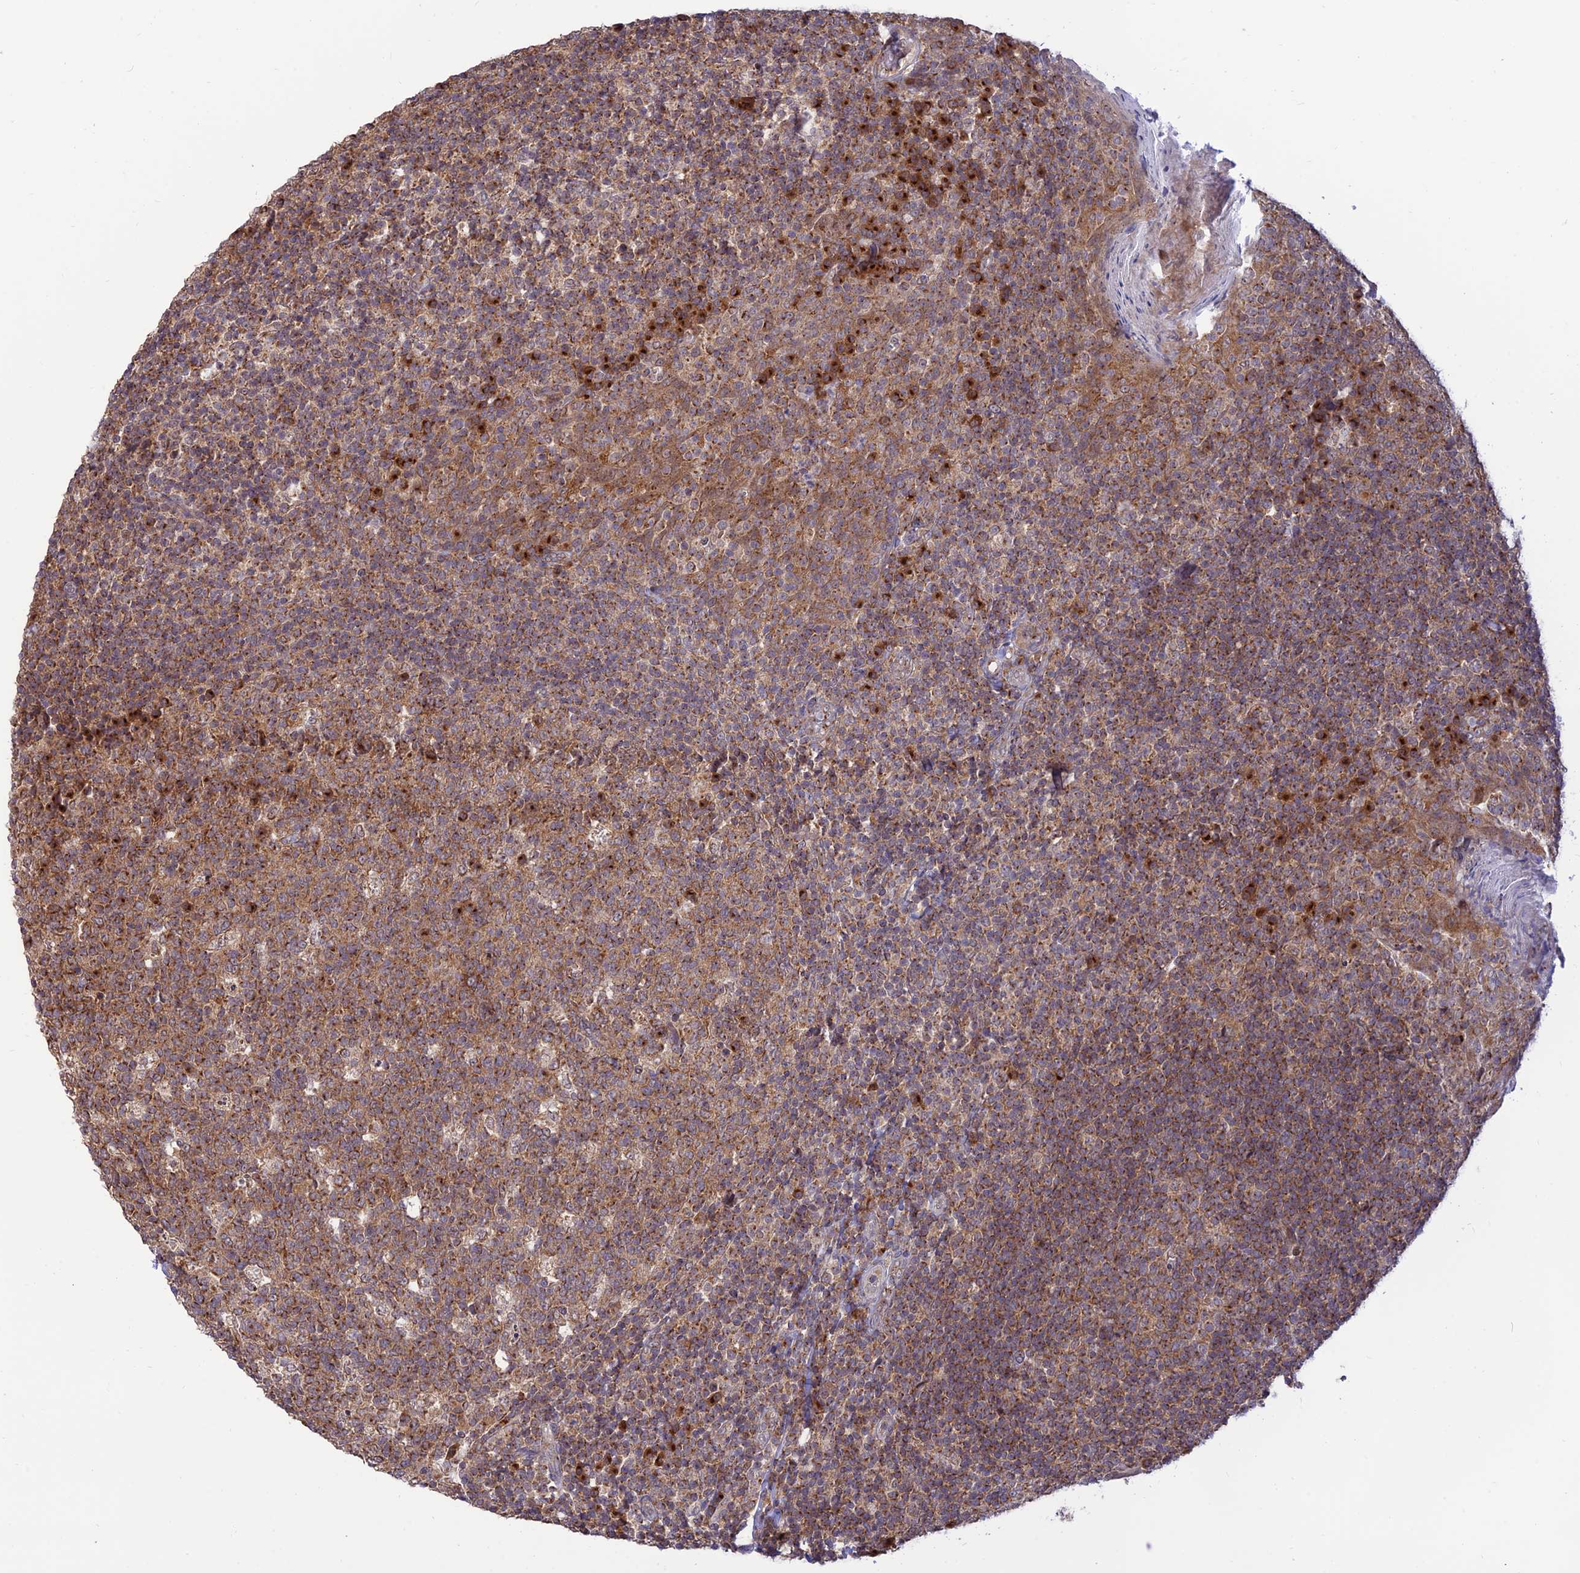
{"staining": {"intensity": "moderate", "quantity": ">75%", "location": "cytoplasmic/membranous"}, "tissue": "tonsil", "cell_type": "Germinal center cells", "image_type": "normal", "snomed": [{"axis": "morphology", "description": "Normal tissue, NOS"}, {"axis": "topography", "description": "Tonsil"}], "caption": "Immunohistochemical staining of normal human tonsil demonstrates medium levels of moderate cytoplasmic/membranous expression in about >75% of germinal center cells.", "gene": "GOLGA3", "patient": {"sex": "male", "age": 17}}